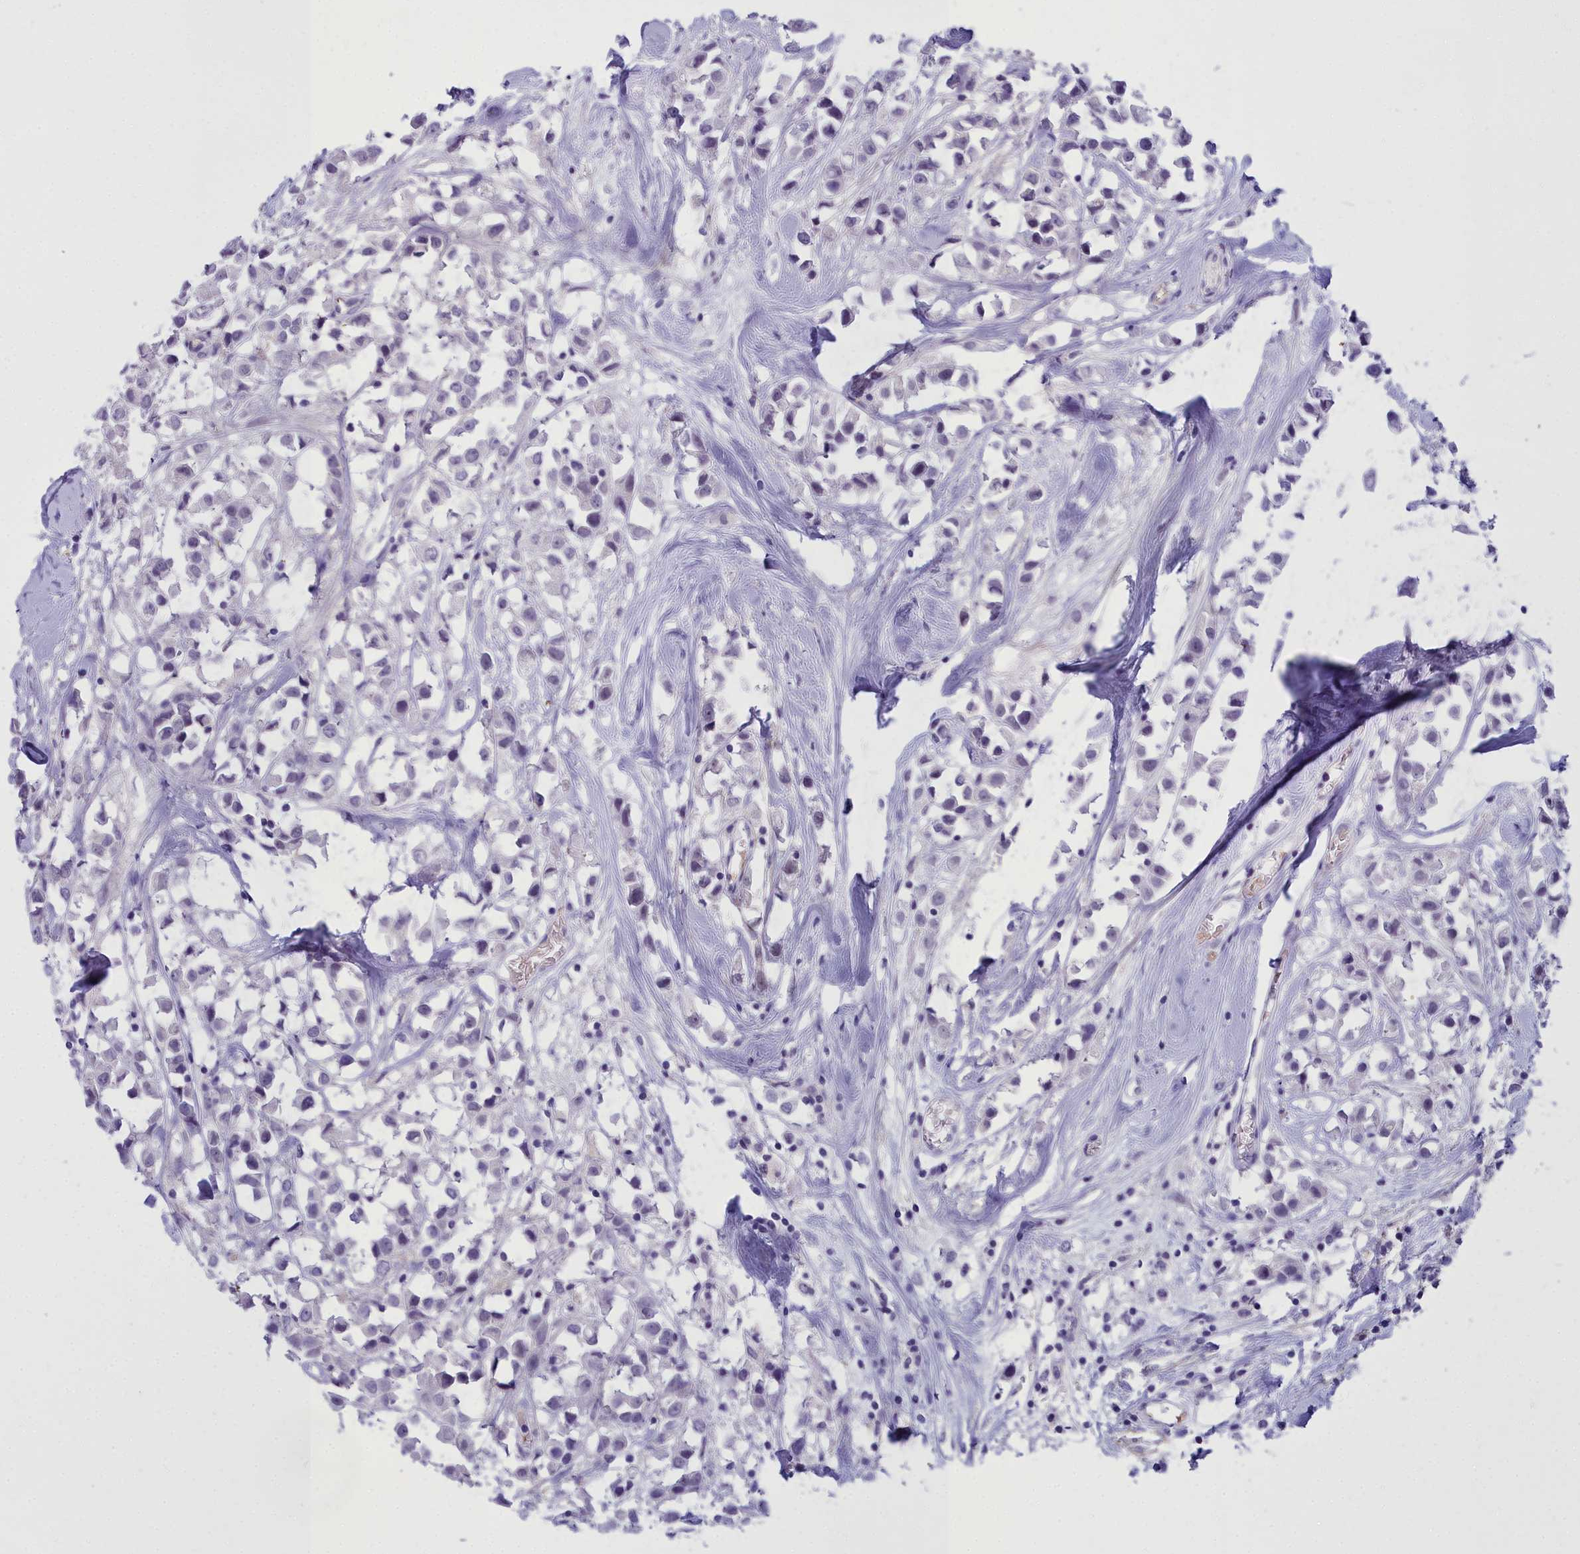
{"staining": {"intensity": "negative", "quantity": "none", "location": "none"}, "tissue": "breast cancer", "cell_type": "Tumor cells", "image_type": "cancer", "snomed": [{"axis": "morphology", "description": "Duct carcinoma"}, {"axis": "topography", "description": "Breast"}], "caption": "High magnification brightfield microscopy of breast cancer (infiltrating ductal carcinoma) stained with DAB (brown) and counterstained with hematoxylin (blue): tumor cells show no significant positivity.", "gene": "OSTN", "patient": {"sex": "female", "age": 61}}